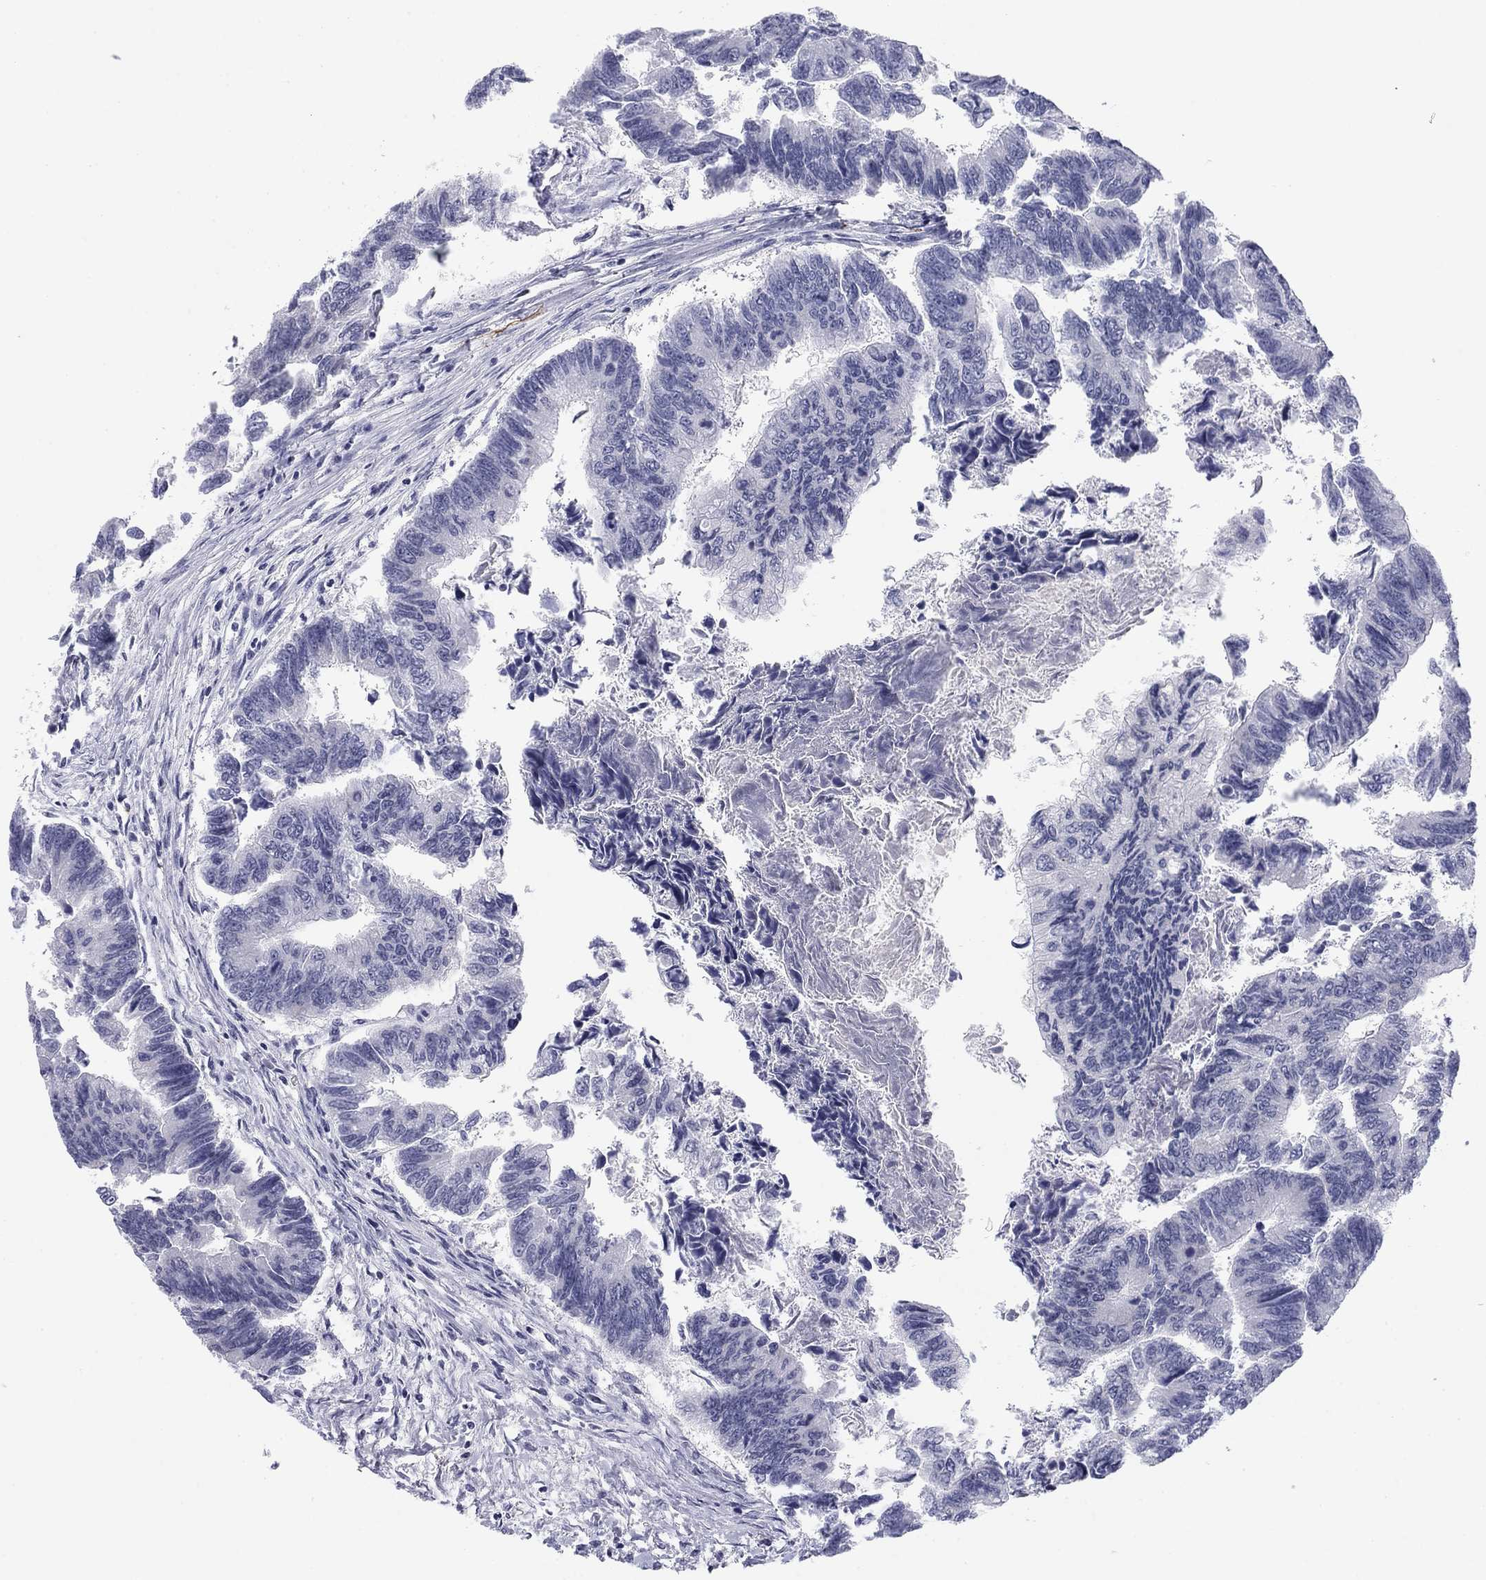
{"staining": {"intensity": "negative", "quantity": "none", "location": "none"}, "tissue": "colorectal cancer", "cell_type": "Tumor cells", "image_type": "cancer", "snomed": [{"axis": "morphology", "description": "Adenocarcinoma, NOS"}, {"axis": "topography", "description": "Colon"}], "caption": "High magnification brightfield microscopy of colorectal adenocarcinoma stained with DAB (3,3'-diaminobenzidine) (brown) and counterstained with hematoxylin (blue): tumor cells show no significant positivity.", "gene": "PRPH", "patient": {"sex": "female", "age": 65}}